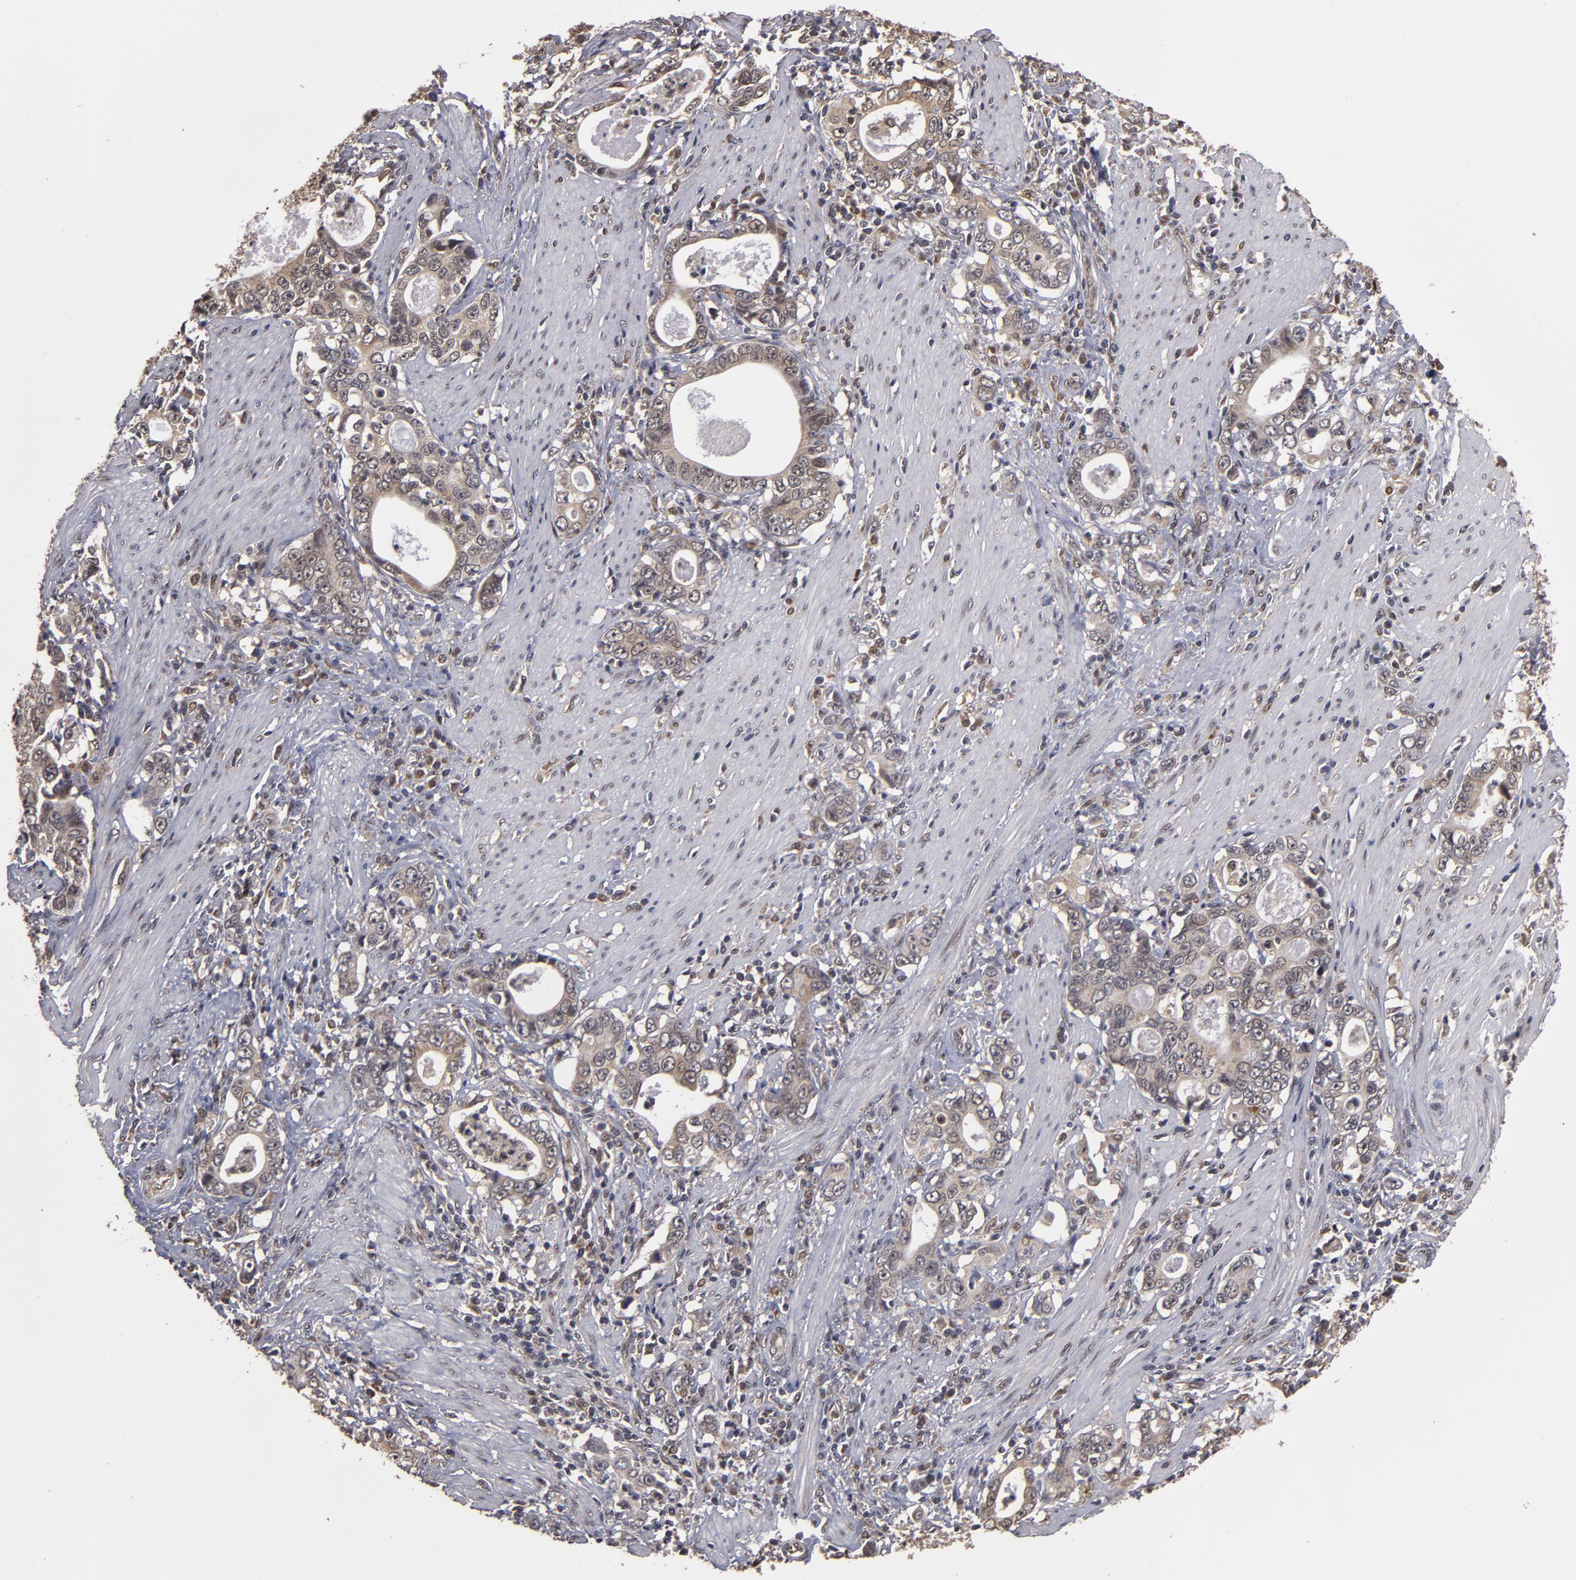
{"staining": {"intensity": "weak", "quantity": ">75%", "location": "cytoplasmic/membranous"}, "tissue": "stomach cancer", "cell_type": "Tumor cells", "image_type": "cancer", "snomed": [{"axis": "morphology", "description": "Adenocarcinoma, NOS"}, {"axis": "topography", "description": "Stomach, lower"}], "caption": "About >75% of tumor cells in human adenocarcinoma (stomach) display weak cytoplasmic/membranous protein expression as visualized by brown immunohistochemical staining.", "gene": "CUL5", "patient": {"sex": "female", "age": 72}}